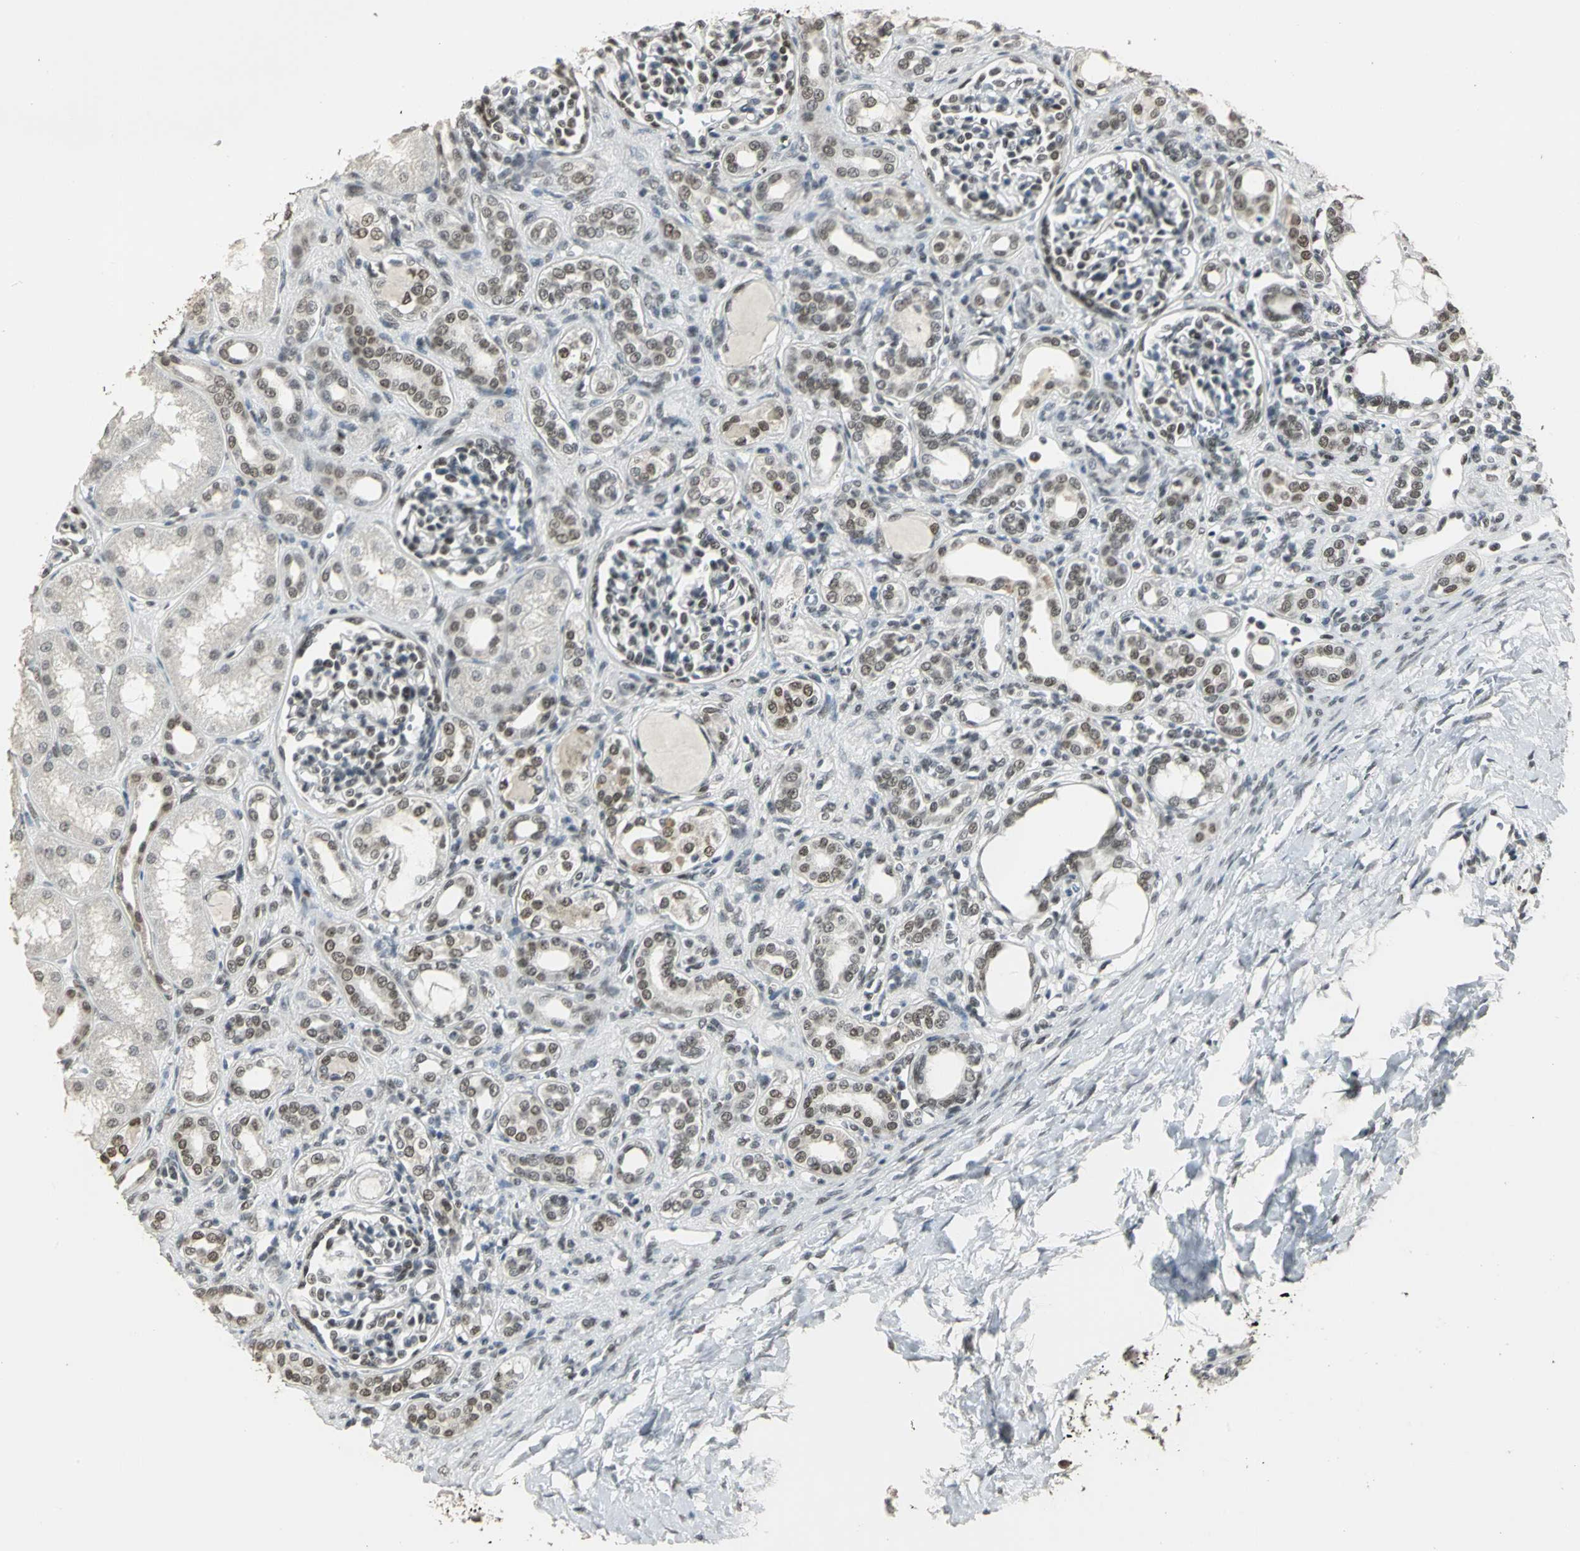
{"staining": {"intensity": "strong", "quantity": ">75%", "location": "nuclear"}, "tissue": "kidney", "cell_type": "Cells in glomeruli", "image_type": "normal", "snomed": [{"axis": "morphology", "description": "Normal tissue, NOS"}, {"axis": "topography", "description": "Kidney"}], "caption": "Normal kidney exhibits strong nuclear positivity in about >75% of cells in glomeruli The protein is shown in brown color, while the nuclei are stained blue..", "gene": "CBX3", "patient": {"sex": "male", "age": 7}}